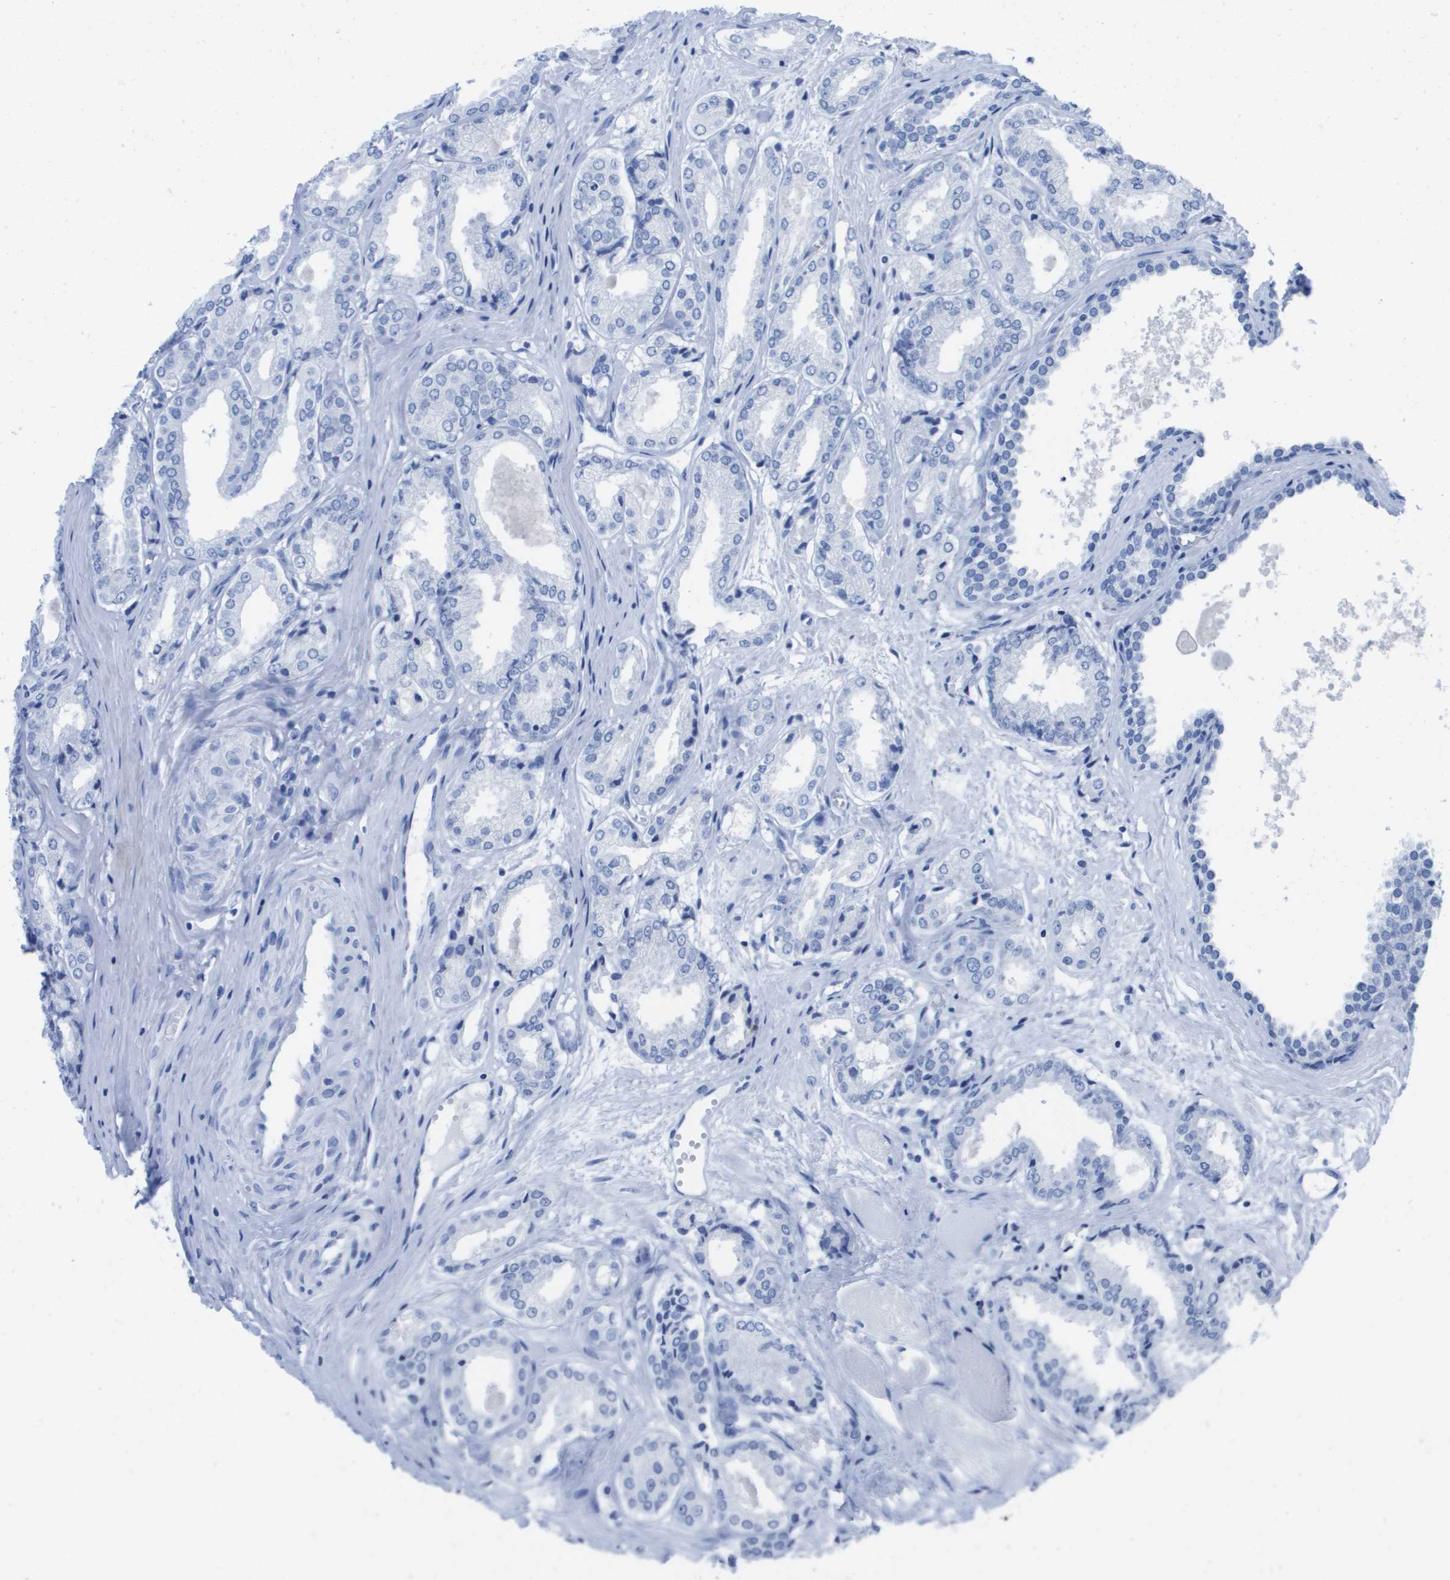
{"staining": {"intensity": "negative", "quantity": "none", "location": "none"}, "tissue": "prostate cancer", "cell_type": "Tumor cells", "image_type": "cancer", "snomed": [{"axis": "morphology", "description": "Adenocarcinoma, Low grade"}, {"axis": "topography", "description": "Prostate"}], "caption": "The immunohistochemistry micrograph has no significant positivity in tumor cells of prostate cancer (low-grade adenocarcinoma) tissue.", "gene": "KCNA3", "patient": {"sex": "male", "age": 57}}